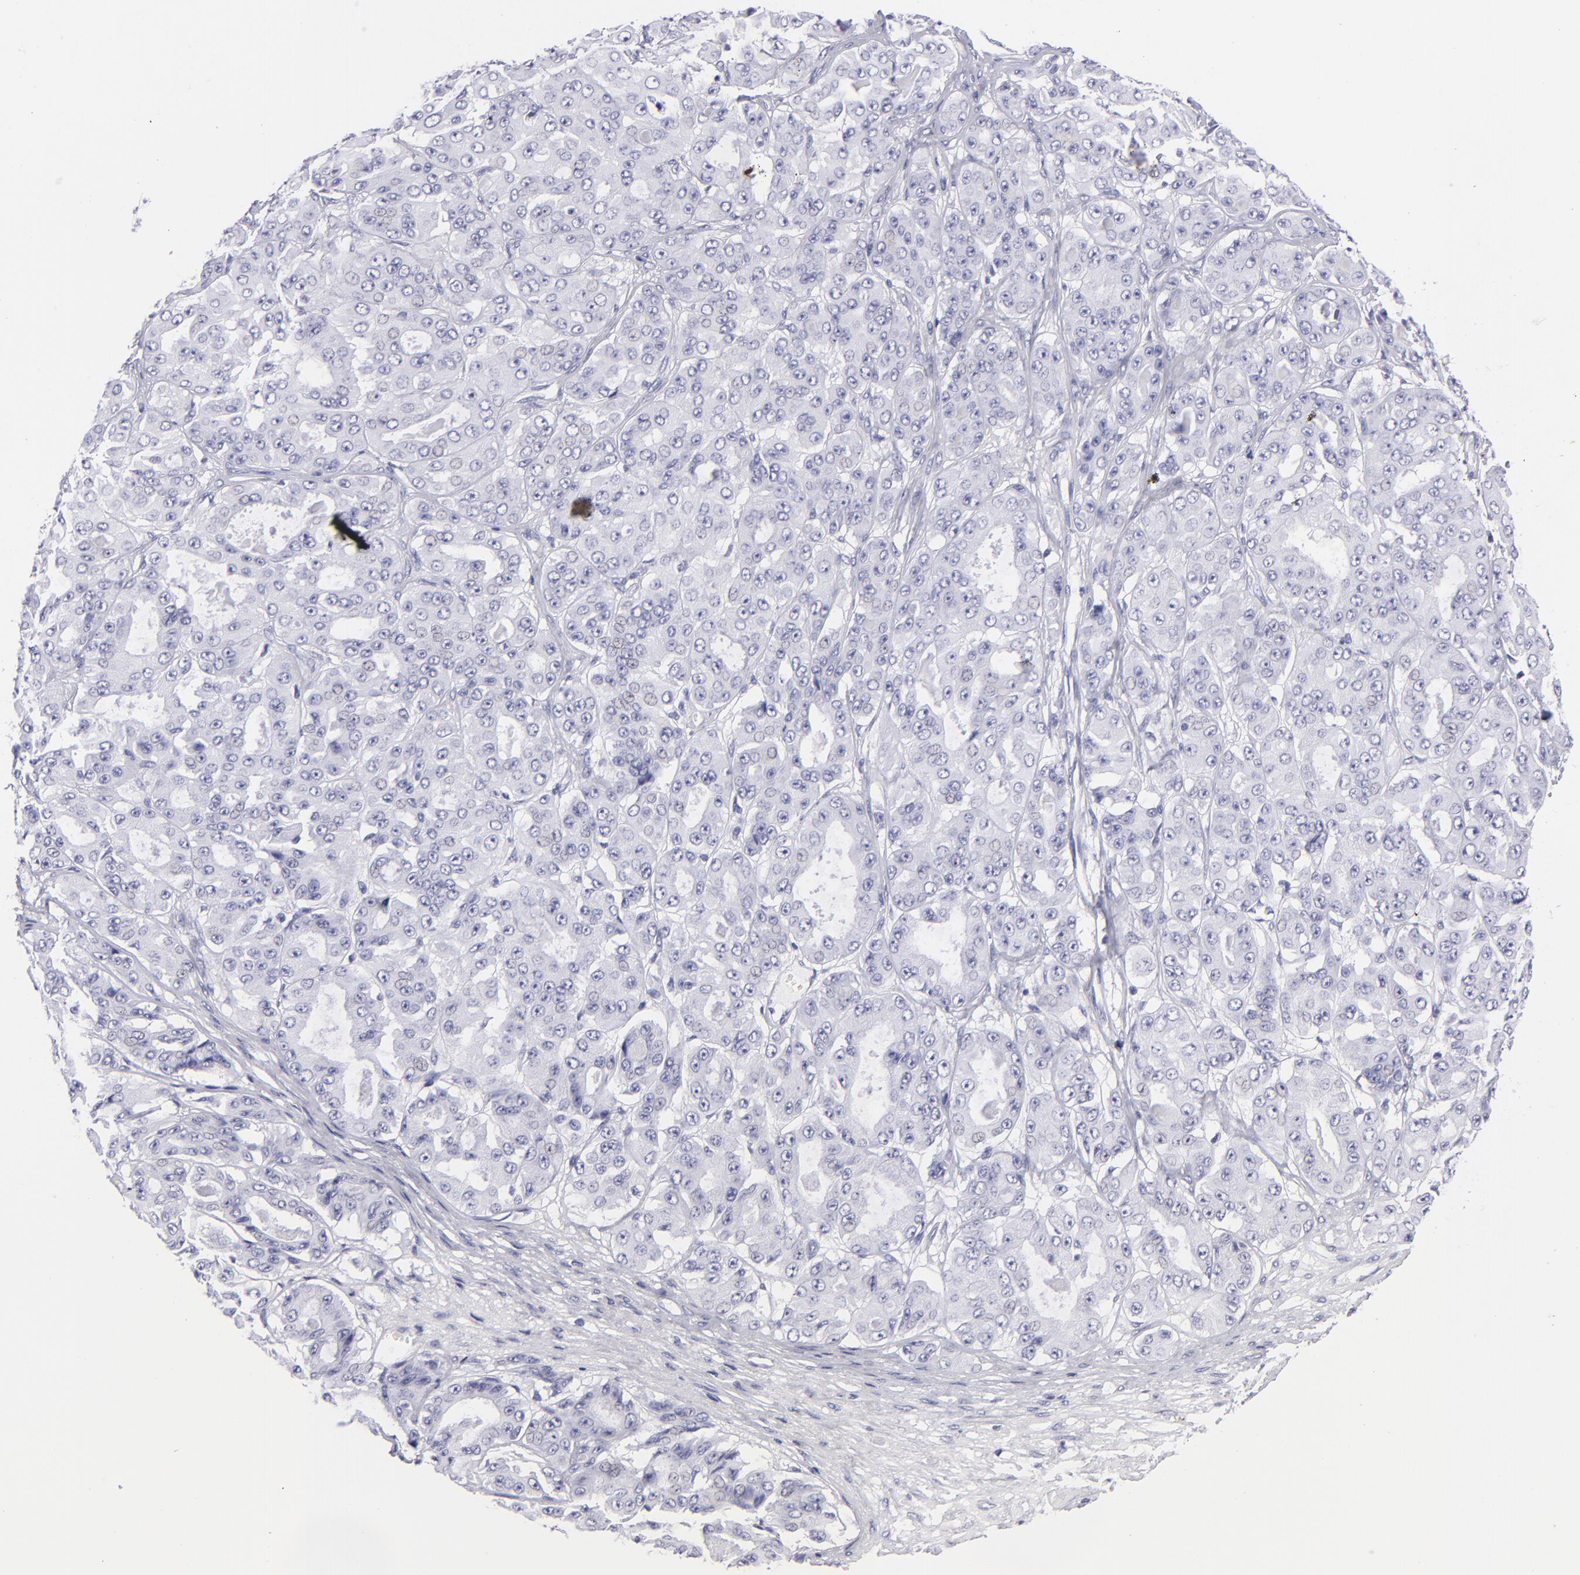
{"staining": {"intensity": "negative", "quantity": "none", "location": "none"}, "tissue": "ovarian cancer", "cell_type": "Tumor cells", "image_type": "cancer", "snomed": [{"axis": "morphology", "description": "Carcinoma, endometroid"}, {"axis": "topography", "description": "Ovary"}], "caption": "There is no significant staining in tumor cells of ovarian endometroid carcinoma.", "gene": "PVALB", "patient": {"sex": "female", "age": 61}}